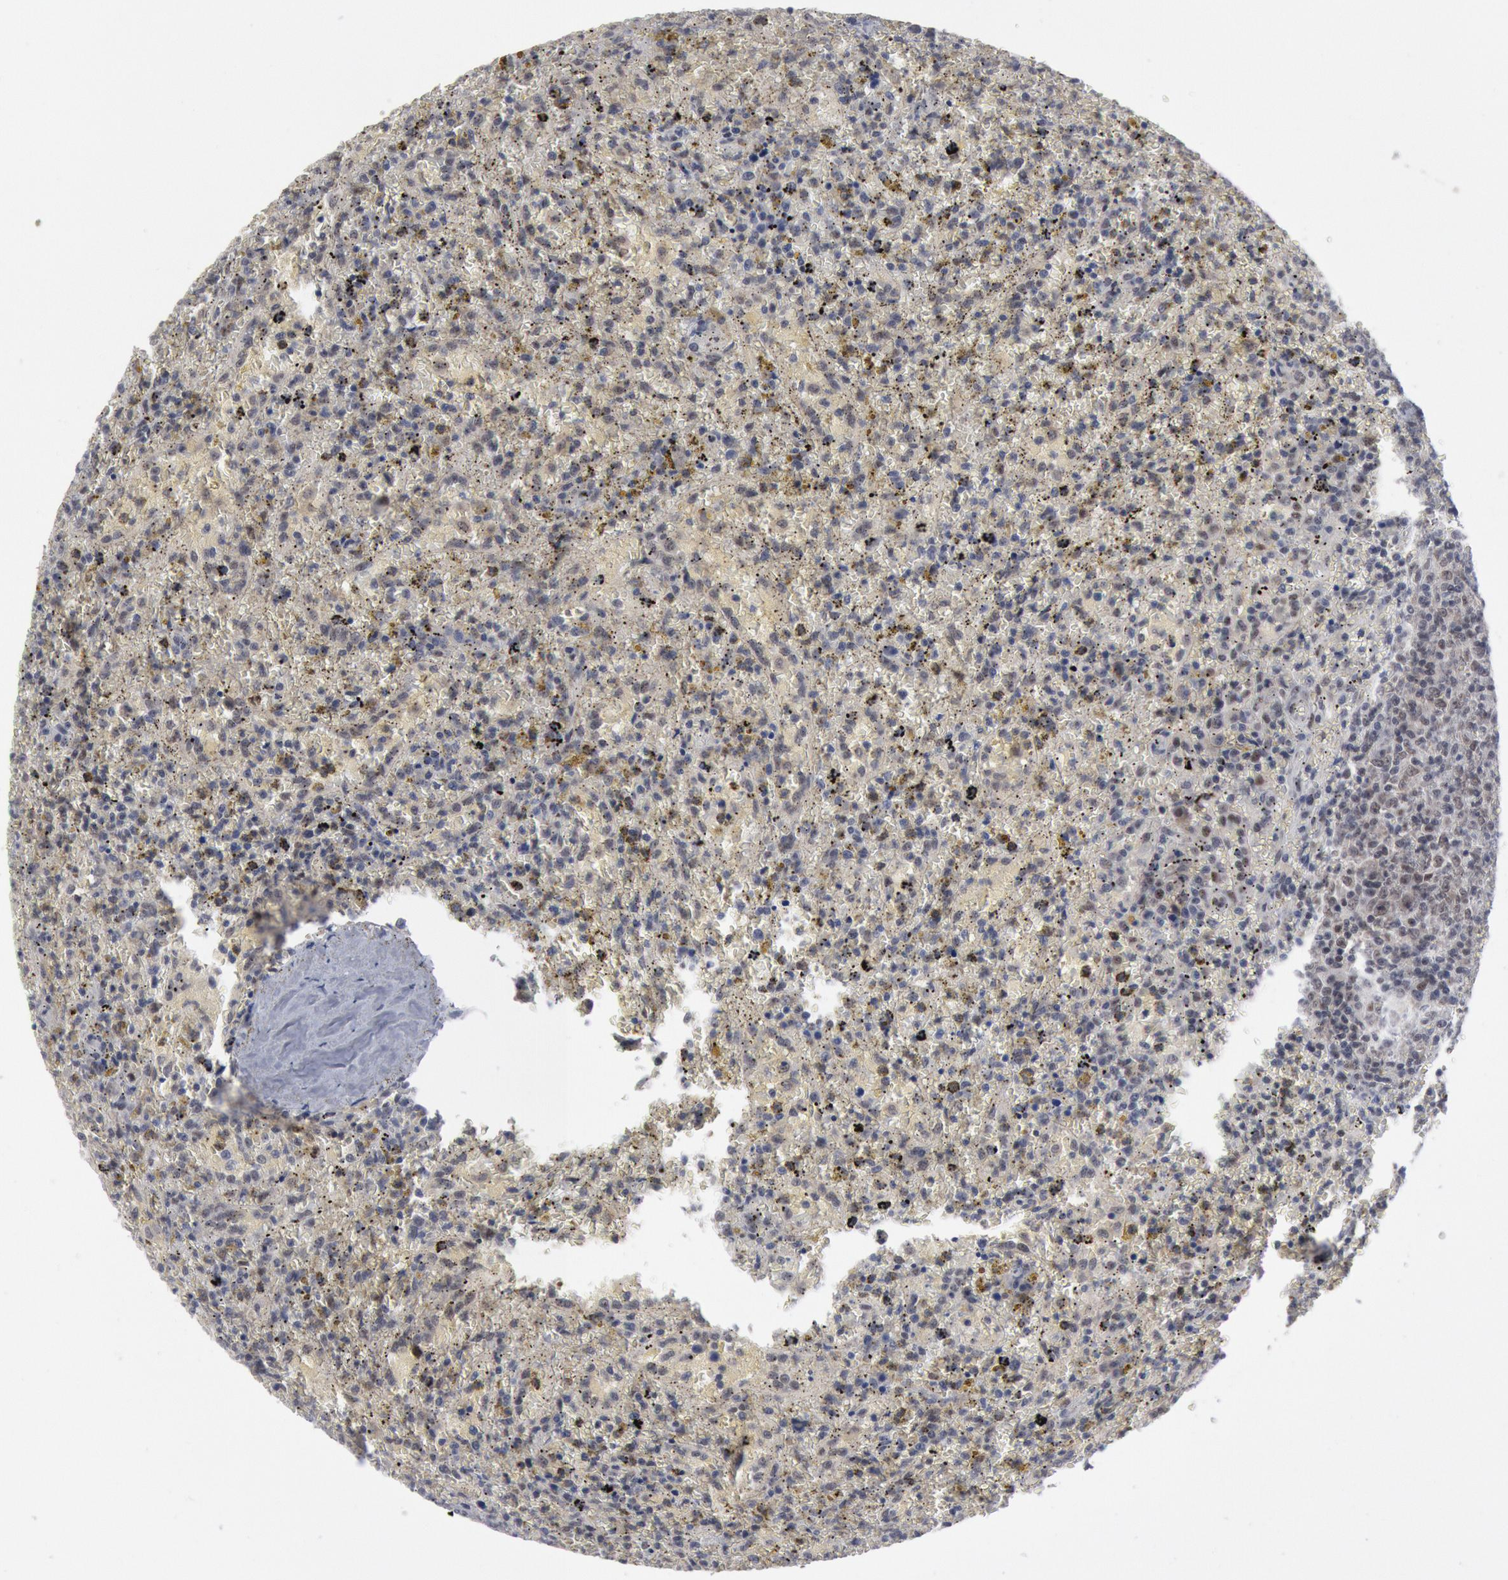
{"staining": {"intensity": "negative", "quantity": "none", "location": "none"}, "tissue": "lymphoma", "cell_type": "Tumor cells", "image_type": "cancer", "snomed": [{"axis": "morphology", "description": "Malignant lymphoma, non-Hodgkin's type, High grade"}, {"axis": "topography", "description": "Spleen"}, {"axis": "topography", "description": "Lymph node"}], "caption": "The photomicrograph demonstrates no significant staining in tumor cells of malignant lymphoma, non-Hodgkin's type (high-grade).", "gene": "FOXO1", "patient": {"sex": "female", "age": 70}}